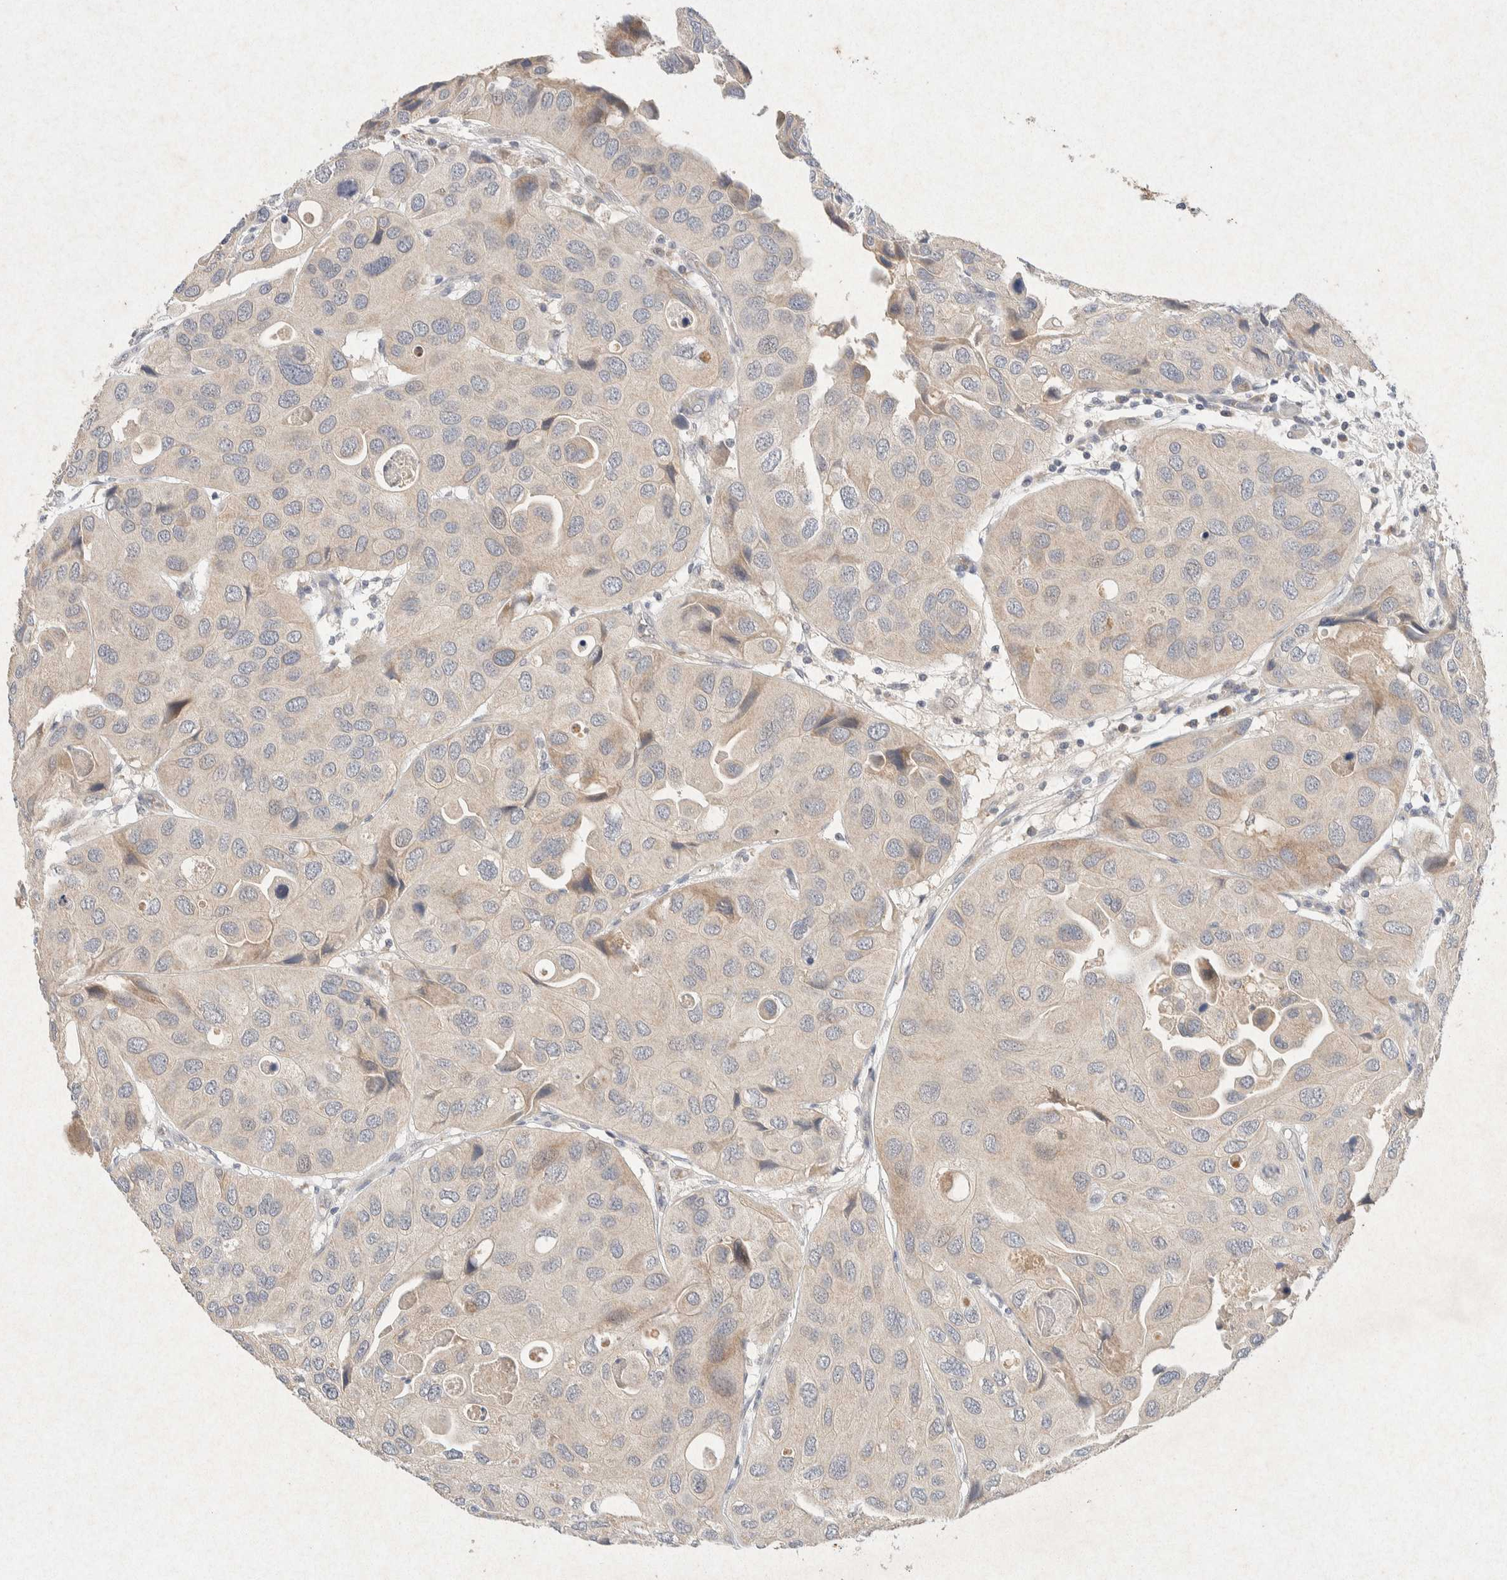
{"staining": {"intensity": "weak", "quantity": "<25%", "location": "cytoplasmic/membranous"}, "tissue": "urothelial cancer", "cell_type": "Tumor cells", "image_type": "cancer", "snomed": [{"axis": "morphology", "description": "Urothelial carcinoma, High grade"}, {"axis": "topography", "description": "Urinary bladder"}], "caption": "This is an immunohistochemistry micrograph of urothelial carcinoma (high-grade). There is no staining in tumor cells.", "gene": "GNAI1", "patient": {"sex": "female", "age": 64}}